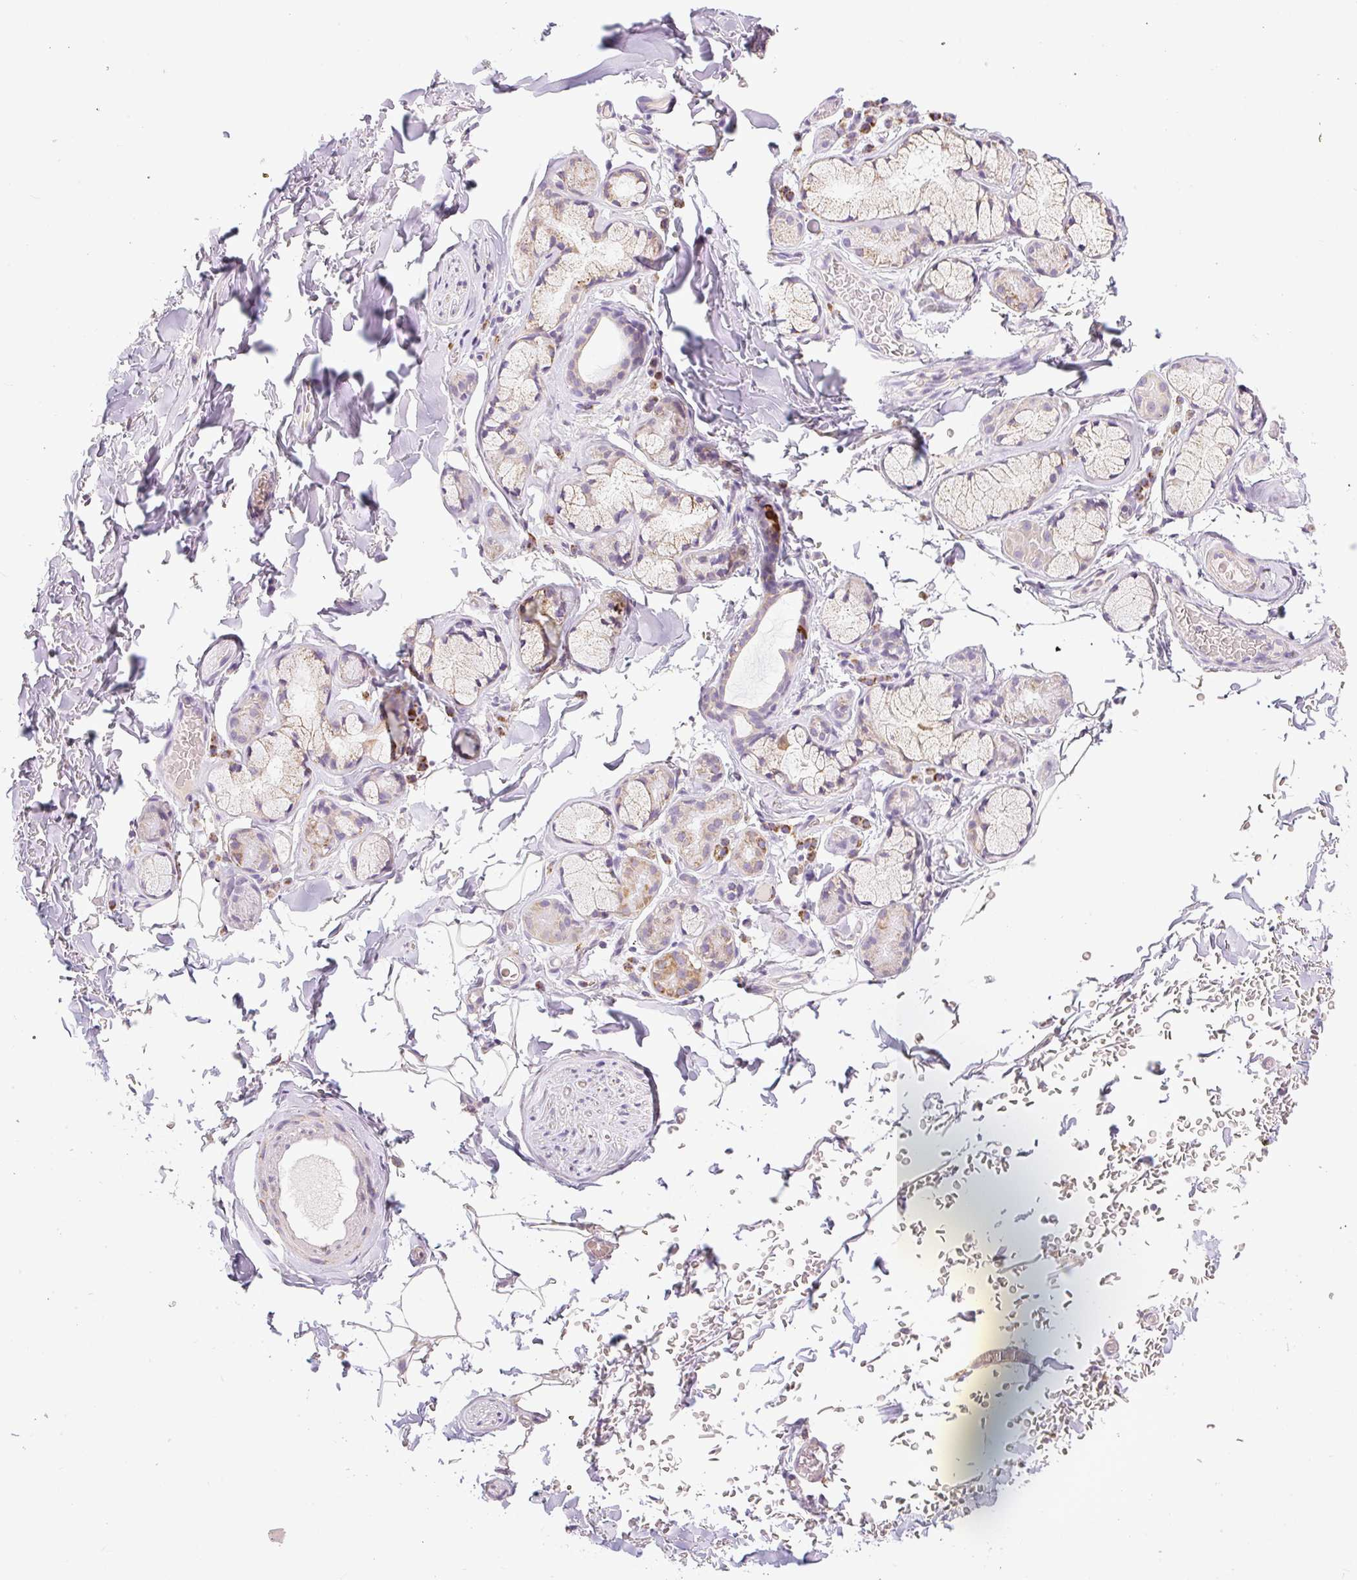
{"staining": {"intensity": "negative", "quantity": "none", "location": "none"}, "tissue": "adipose tissue", "cell_type": "Adipocytes", "image_type": "normal", "snomed": [{"axis": "morphology", "description": "Normal tissue, NOS"}, {"axis": "topography", "description": "Cartilage tissue"}, {"axis": "topography", "description": "Bronchus"}, {"axis": "topography", "description": "Peripheral nerve tissue"}], "caption": "Adipose tissue stained for a protein using IHC shows no staining adipocytes.", "gene": "DAAM2", "patient": {"sex": "male", "age": 67}}